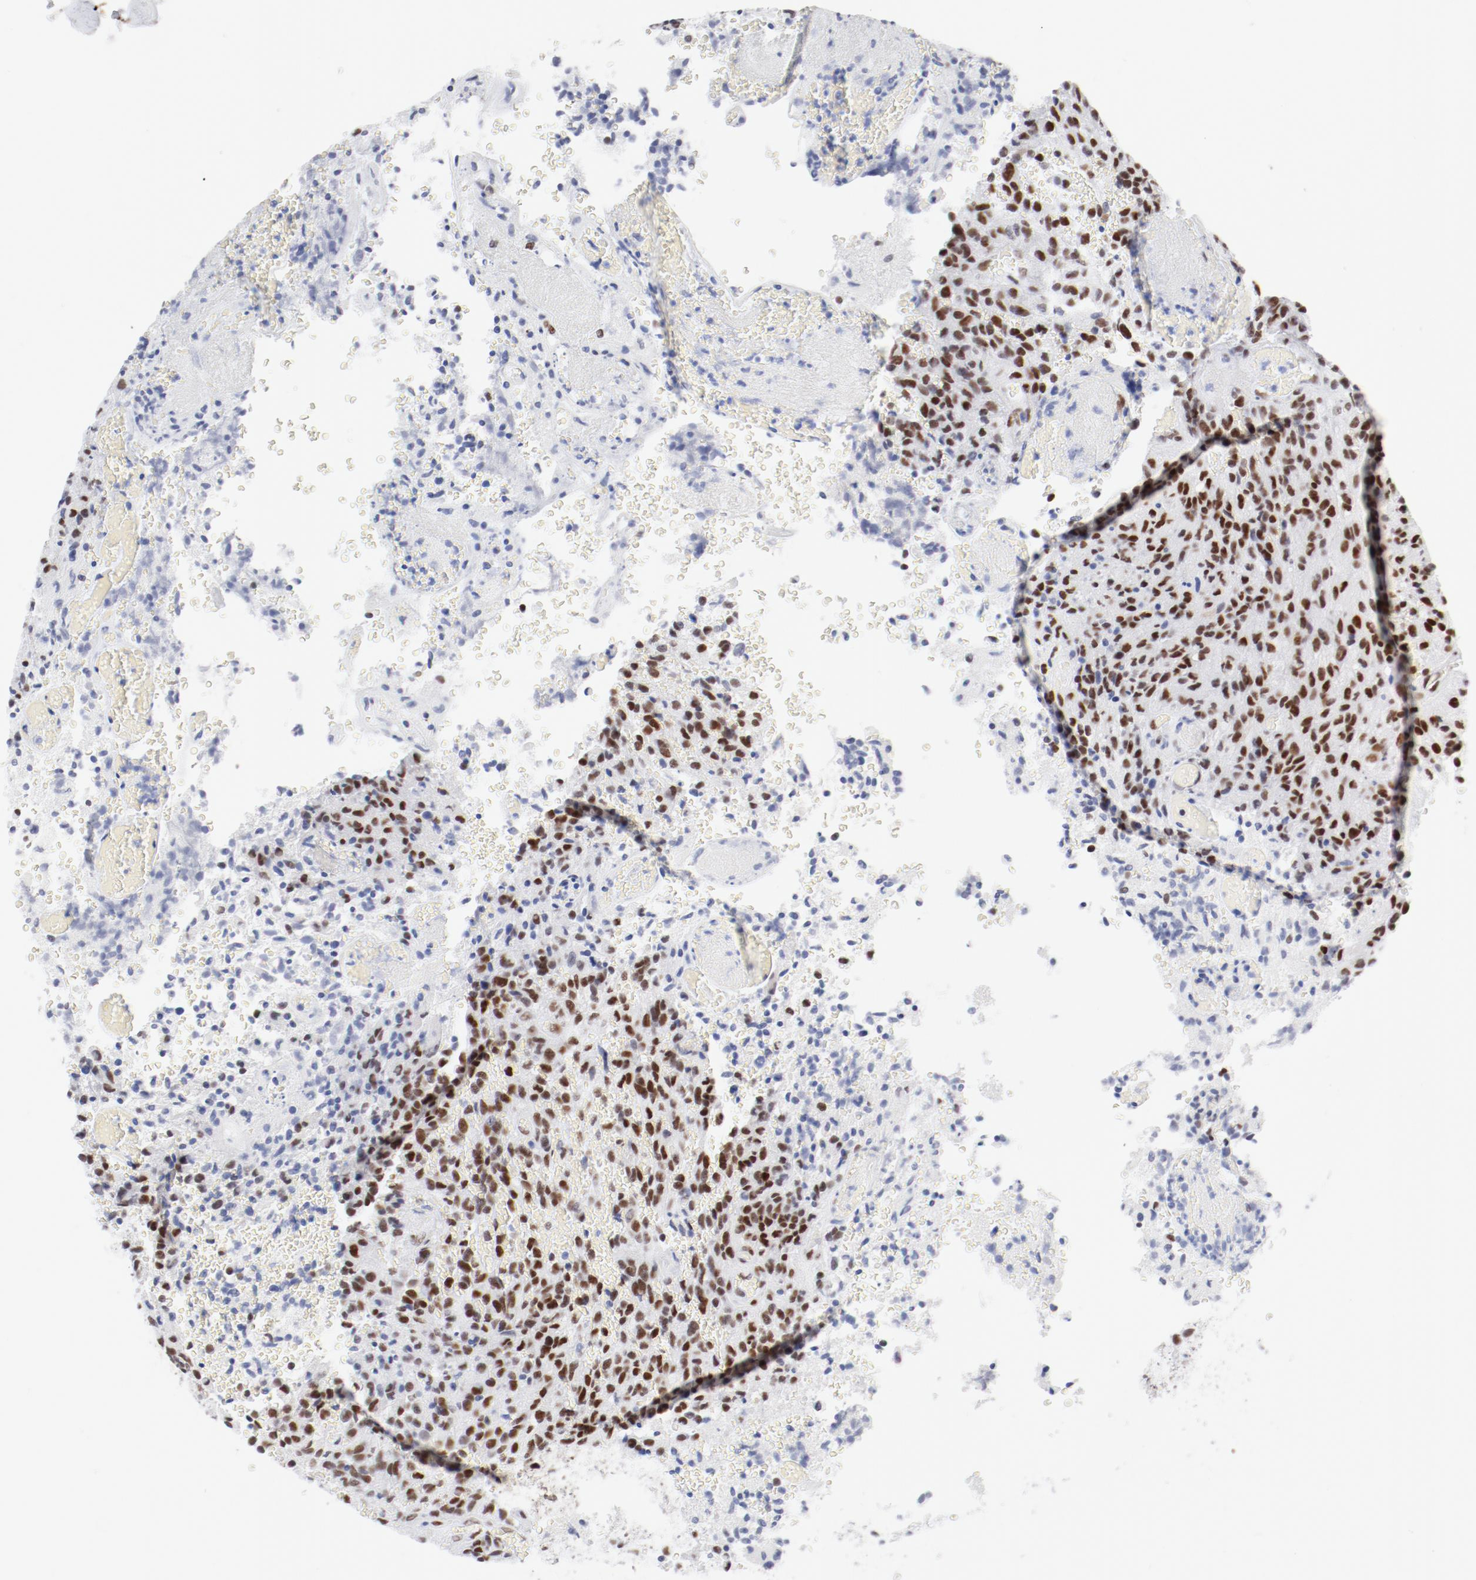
{"staining": {"intensity": "moderate", "quantity": "25%-75%", "location": "nuclear"}, "tissue": "glioma", "cell_type": "Tumor cells", "image_type": "cancer", "snomed": [{"axis": "morphology", "description": "Normal tissue, NOS"}, {"axis": "morphology", "description": "Glioma, malignant, High grade"}, {"axis": "topography", "description": "Cerebral cortex"}], "caption": "High-power microscopy captured an immunohistochemistry micrograph of malignant glioma (high-grade), revealing moderate nuclear expression in approximately 25%-75% of tumor cells.", "gene": "ATF2", "patient": {"sex": "male", "age": 56}}